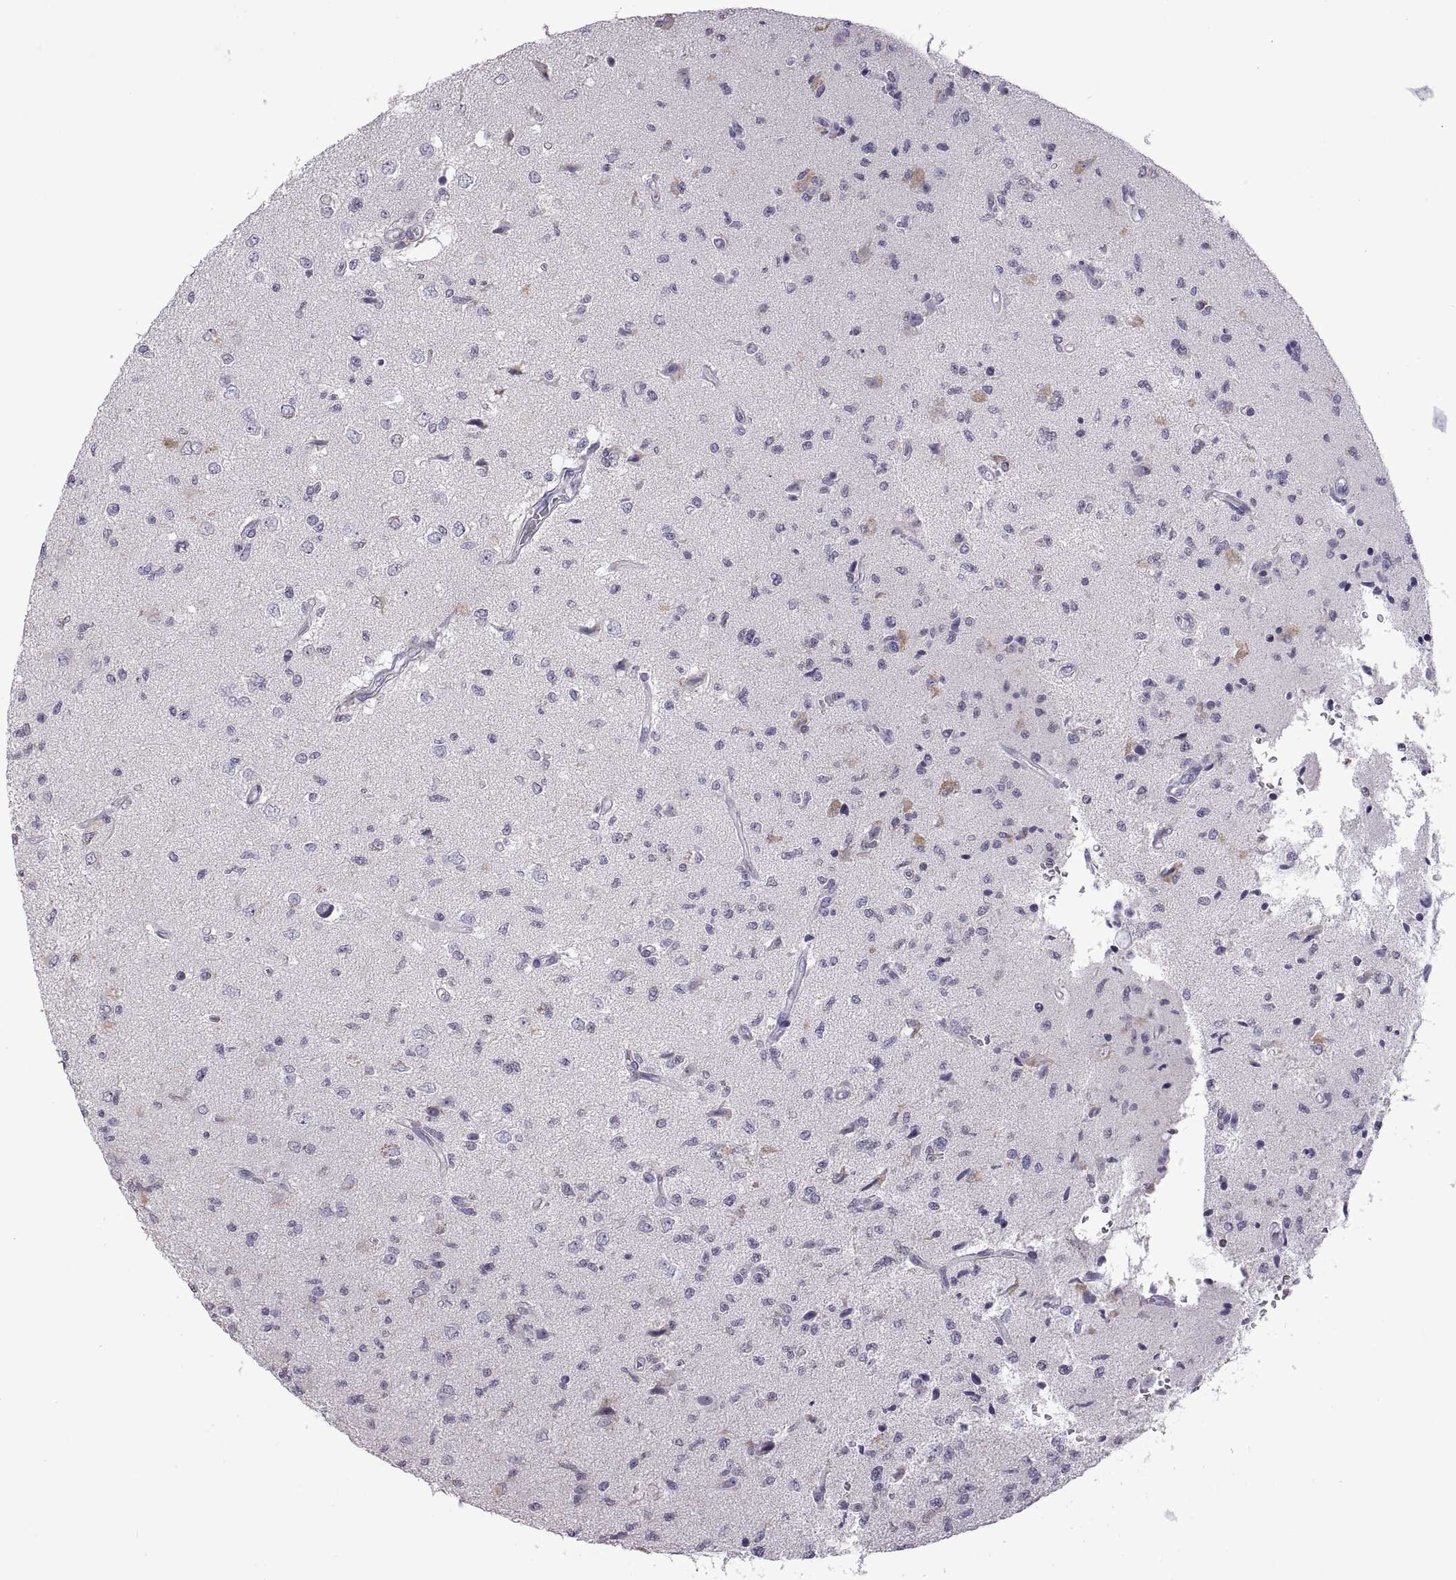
{"staining": {"intensity": "negative", "quantity": "none", "location": "none"}, "tissue": "glioma", "cell_type": "Tumor cells", "image_type": "cancer", "snomed": [{"axis": "morphology", "description": "Glioma, malignant, High grade"}, {"axis": "topography", "description": "Brain"}], "caption": "A high-resolution micrograph shows immunohistochemistry (IHC) staining of high-grade glioma (malignant), which reveals no significant expression in tumor cells.", "gene": "RDM1", "patient": {"sex": "male", "age": 56}}